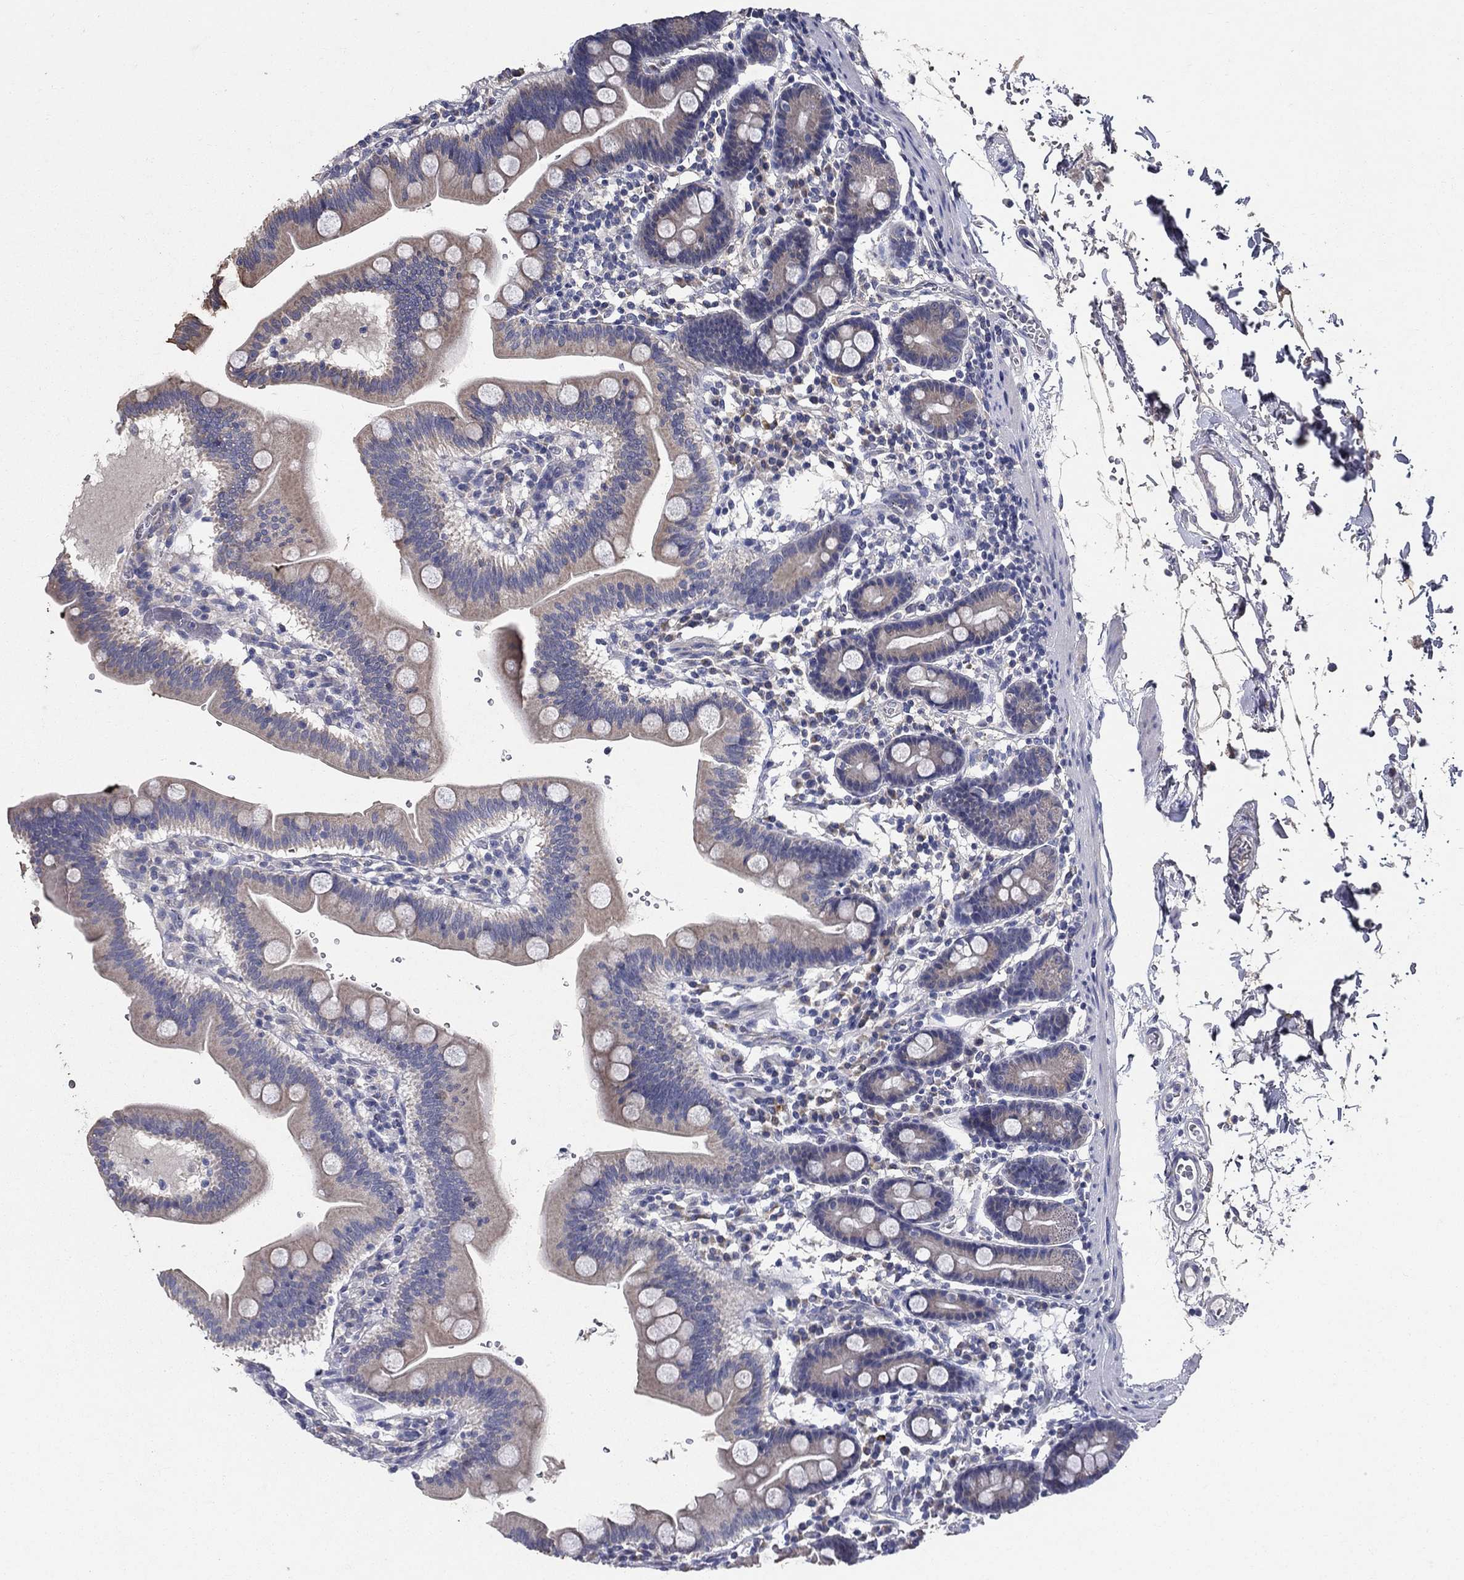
{"staining": {"intensity": "weak", "quantity": "<25%", "location": "cytoplasmic/membranous"}, "tissue": "duodenum", "cell_type": "Glandular cells", "image_type": "normal", "snomed": [{"axis": "morphology", "description": "Normal tissue, NOS"}, {"axis": "topography", "description": "Duodenum"}], "caption": "An immunohistochemistry (IHC) histopathology image of benign duodenum is shown. There is no staining in glandular cells of duodenum.", "gene": "PROZ", "patient": {"sex": "male", "age": 59}}